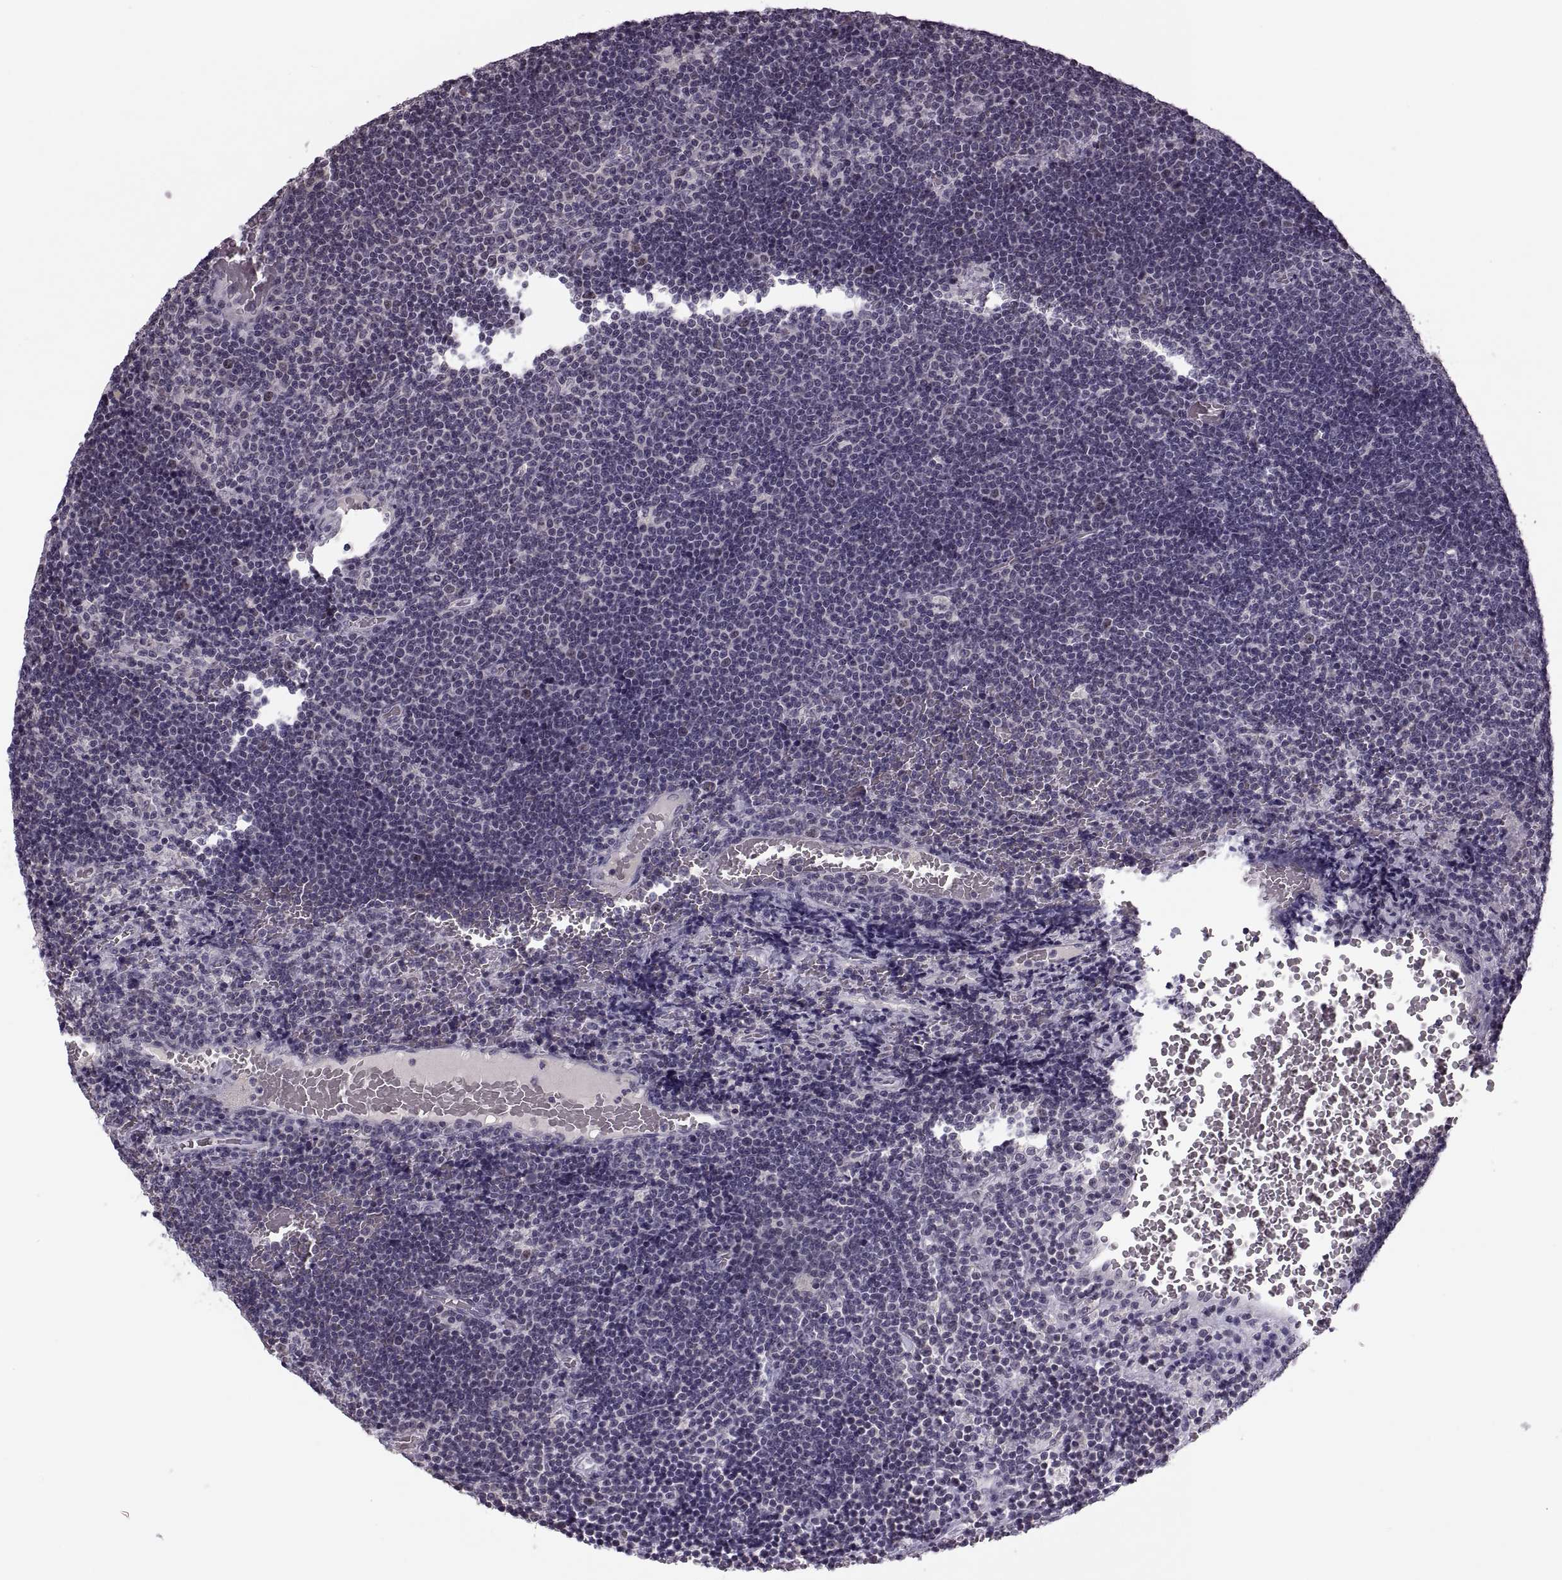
{"staining": {"intensity": "negative", "quantity": "none", "location": "none"}, "tissue": "lymphoma", "cell_type": "Tumor cells", "image_type": "cancer", "snomed": [{"axis": "morphology", "description": "Malignant lymphoma, non-Hodgkin's type, Low grade"}, {"axis": "topography", "description": "Brain"}], "caption": "The photomicrograph reveals no staining of tumor cells in malignant lymphoma, non-Hodgkin's type (low-grade). Nuclei are stained in blue.", "gene": "CACNA1F", "patient": {"sex": "female", "age": 66}}